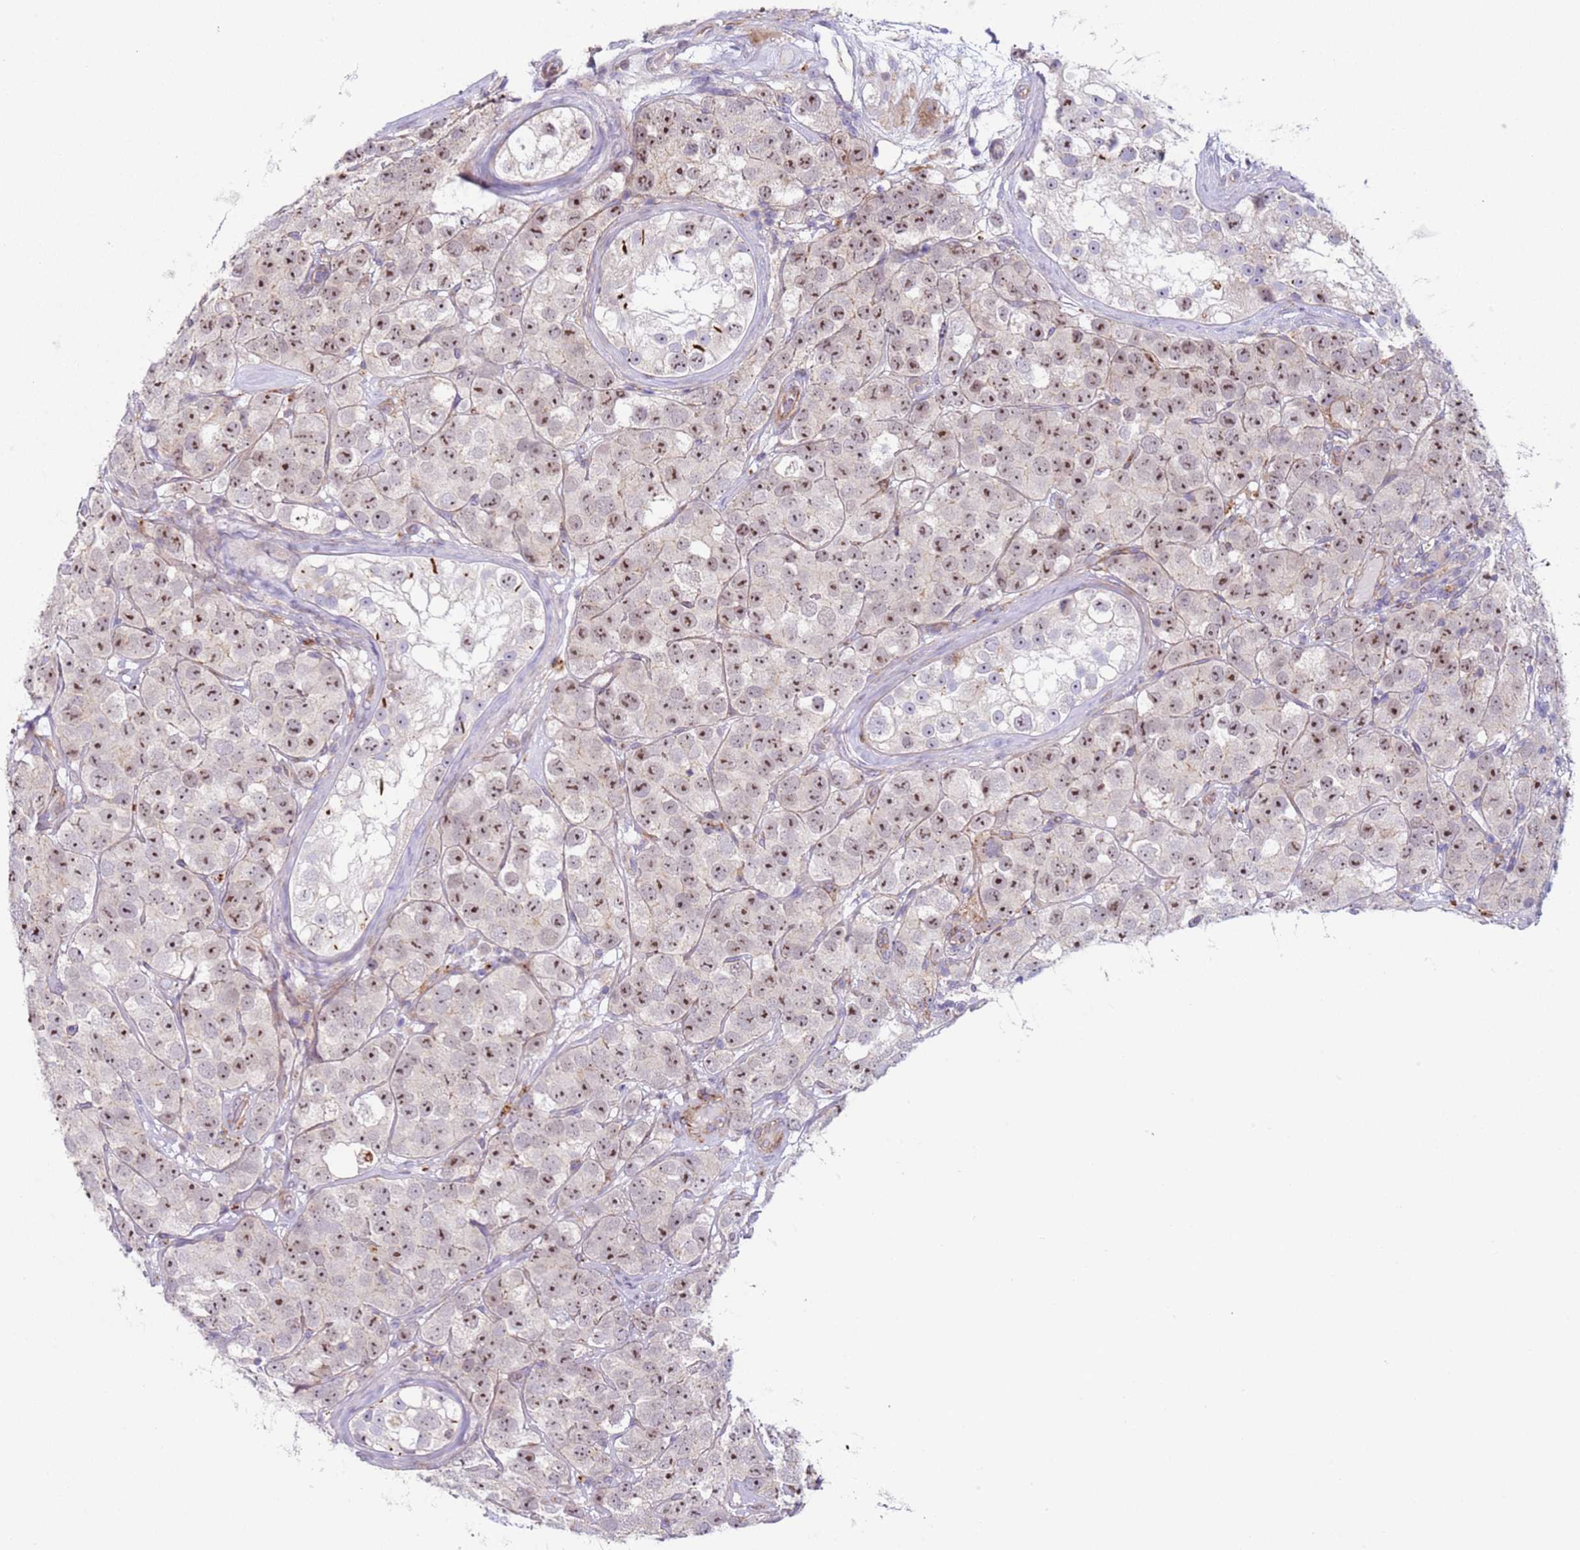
{"staining": {"intensity": "moderate", "quantity": "25%-75%", "location": "nuclear"}, "tissue": "testis cancer", "cell_type": "Tumor cells", "image_type": "cancer", "snomed": [{"axis": "morphology", "description": "Seminoma, NOS"}, {"axis": "topography", "description": "Testis"}], "caption": "High-power microscopy captured an immunohistochemistry image of seminoma (testis), revealing moderate nuclear expression in about 25%-75% of tumor cells.", "gene": "HEATR1", "patient": {"sex": "male", "age": 28}}